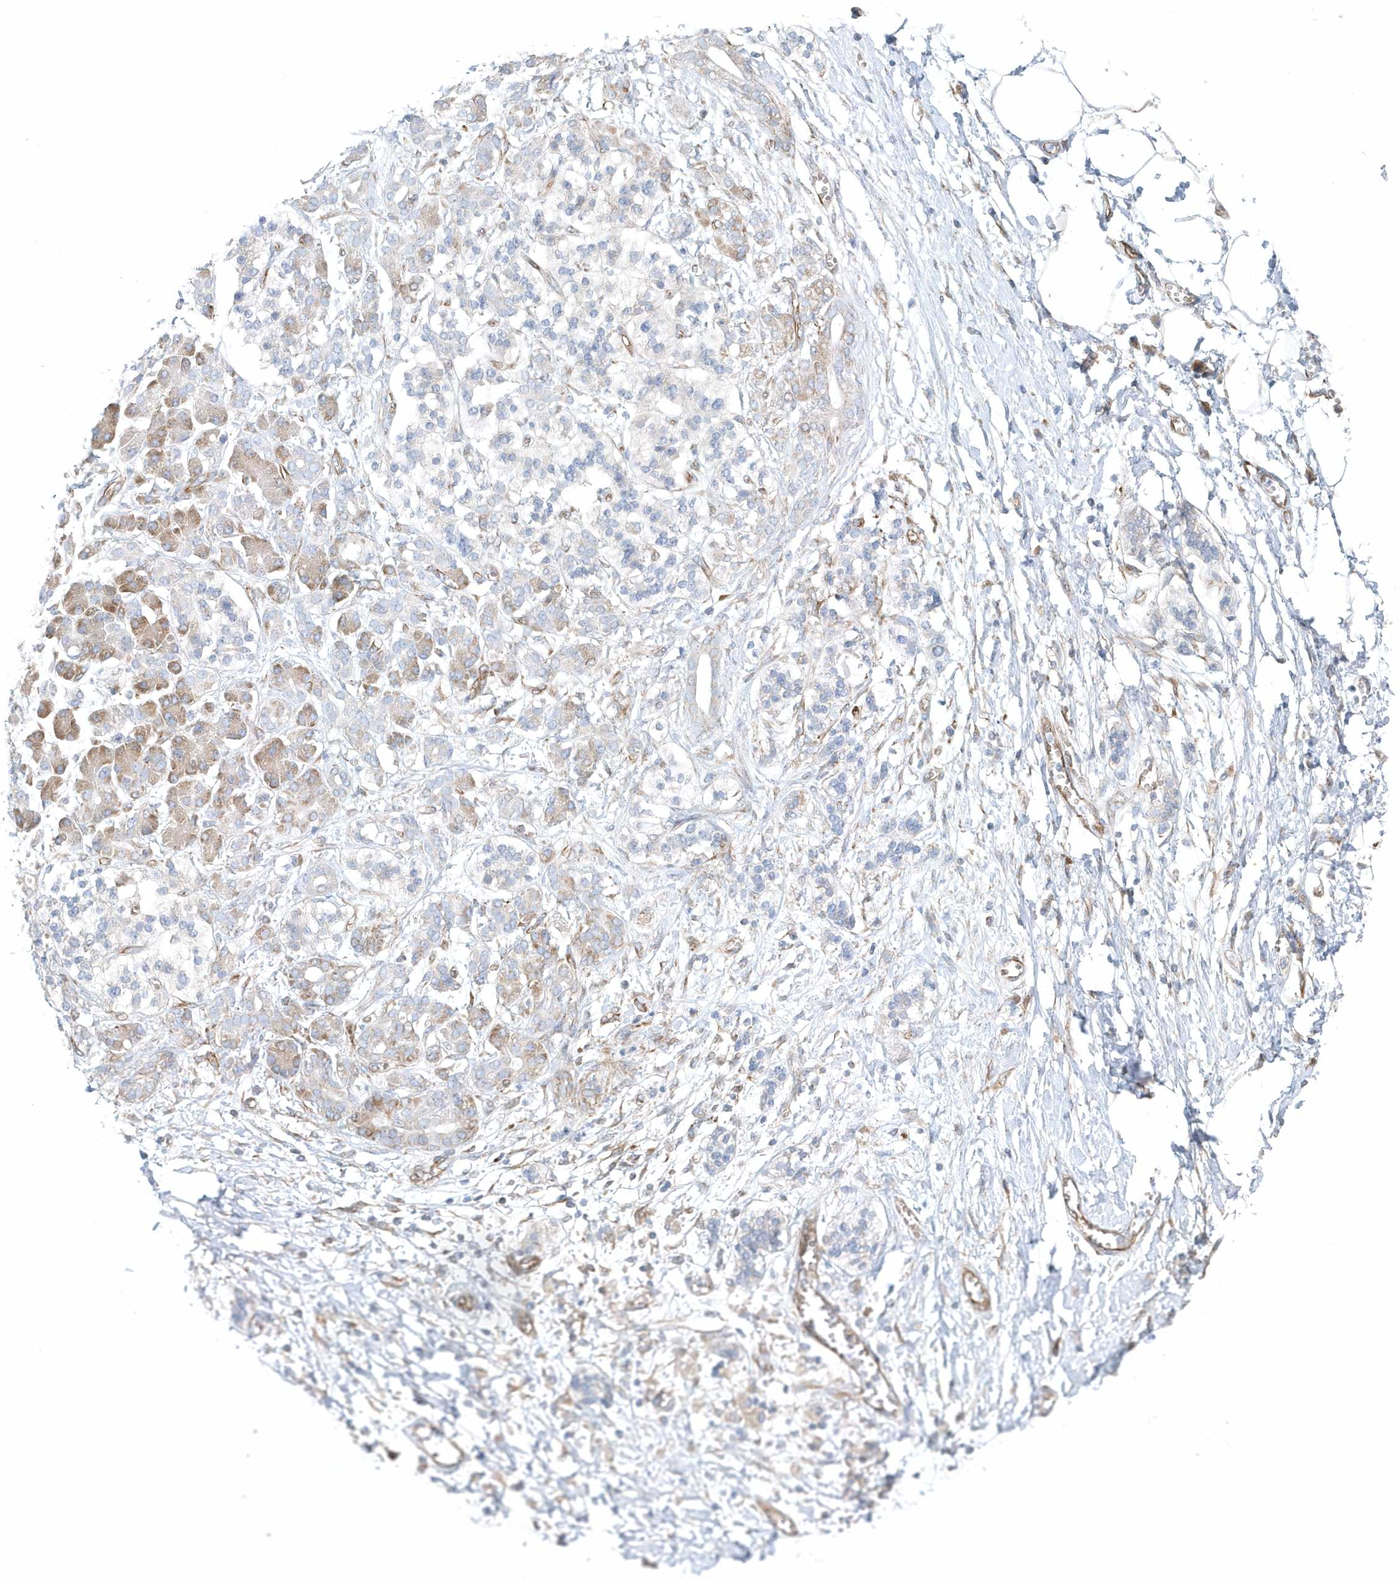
{"staining": {"intensity": "negative", "quantity": "none", "location": "none"}, "tissue": "adipose tissue", "cell_type": "Adipocytes", "image_type": "normal", "snomed": [{"axis": "morphology", "description": "Normal tissue, NOS"}, {"axis": "morphology", "description": "Adenocarcinoma, NOS"}, {"axis": "topography", "description": "Pancreas"}, {"axis": "topography", "description": "Peripheral nerve tissue"}], "caption": "High magnification brightfield microscopy of normal adipose tissue stained with DAB (brown) and counterstained with hematoxylin (blue): adipocytes show no significant staining. (Stains: DAB (3,3'-diaminobenzidine) IHC with hematoxylin counter stain, Microscopy: brightfield microscopy at high magnification).", "gene": "GPR152", "patient": {"sex": "male", "age": 59}}